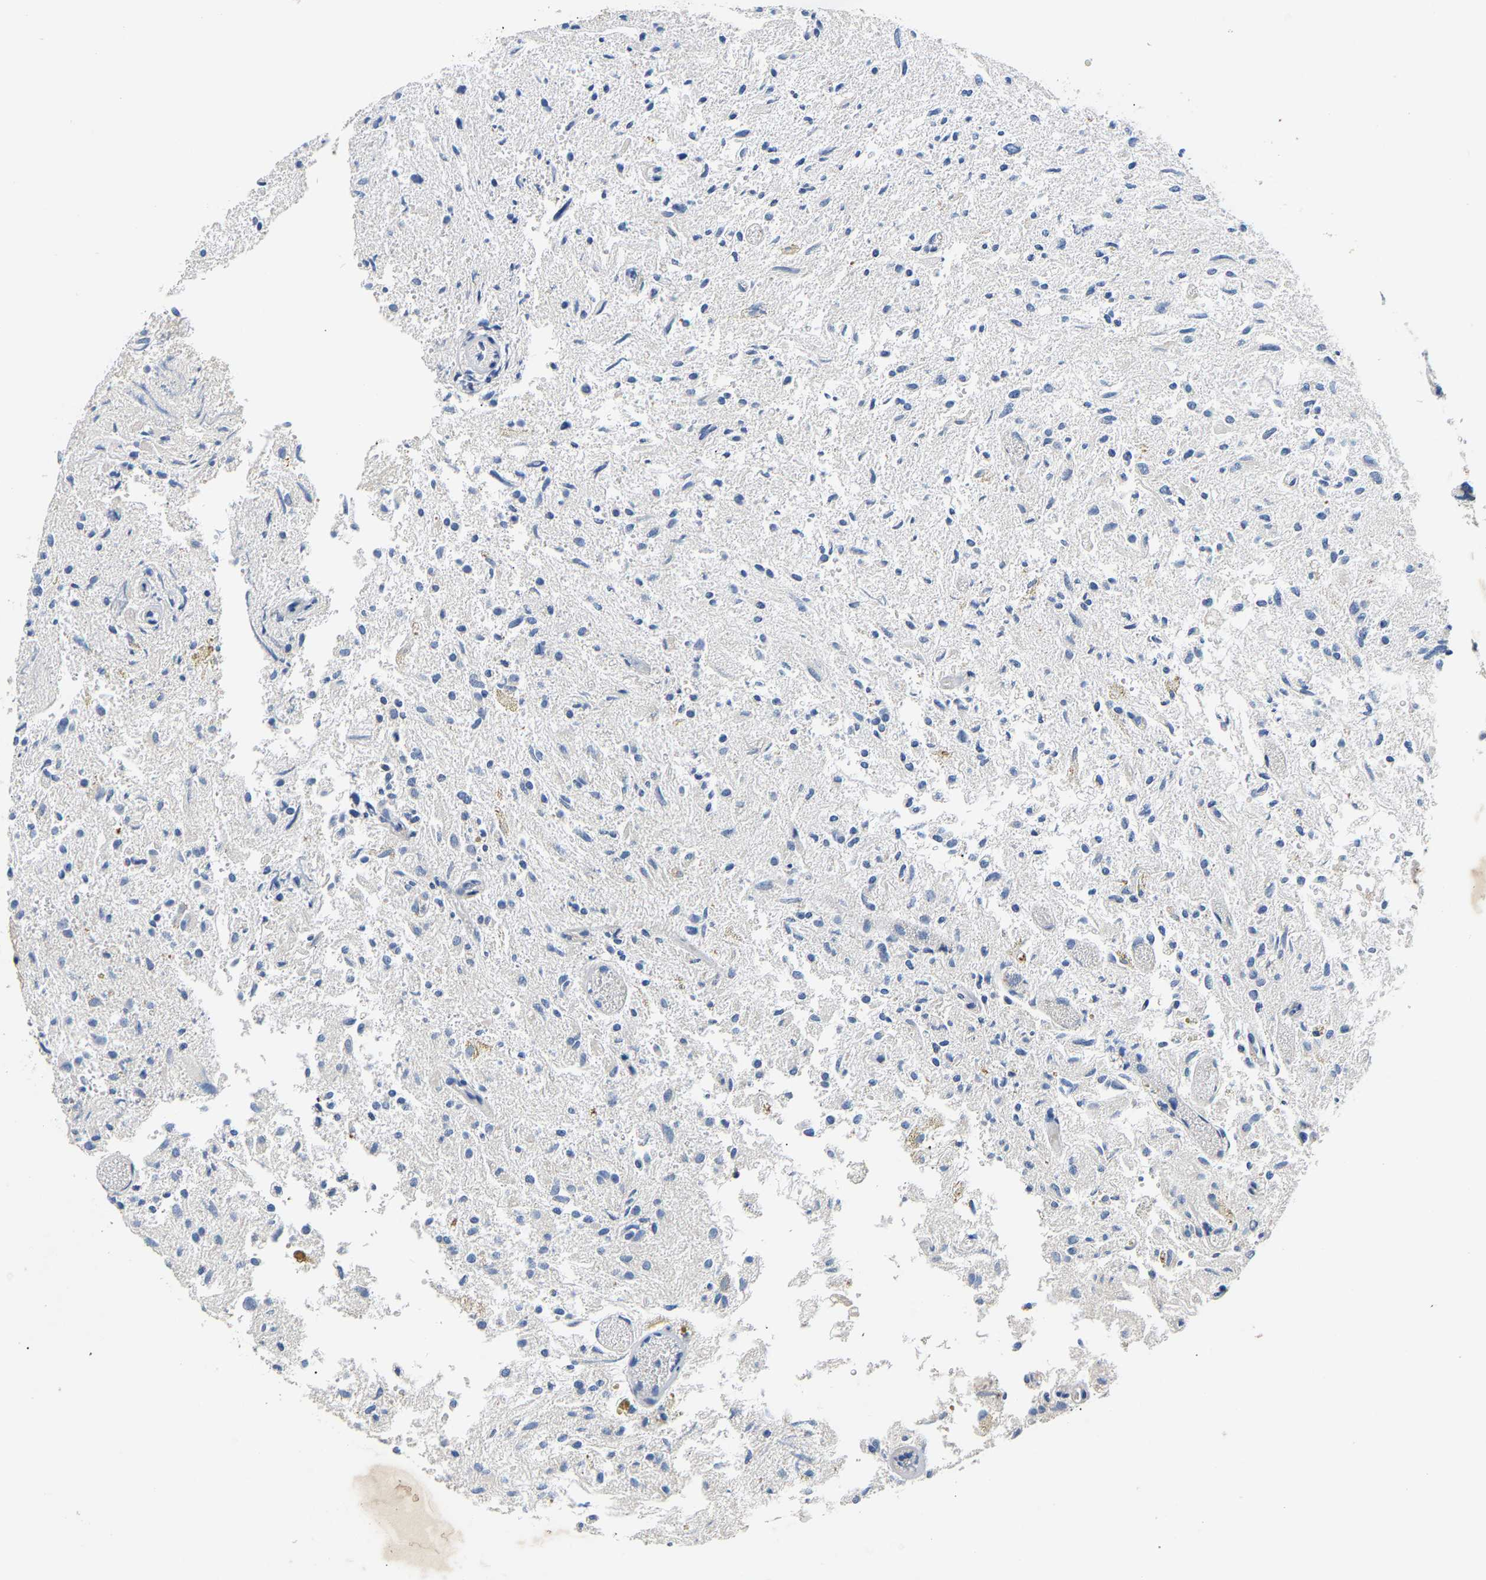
{"staining": {"intensity": "negative", "quantity": "none", "location": "none"}, "tissue": "glioma", "cell_type": "Tumor cells", "image_type": "cancer", "snomed": [{"axis": "morphology", "description": "Glioma, malignant, High grade"}, {"axis": "topography", "description": "Brain"}], "caption": "Immunohistochemistry (IHC) of human glioma shows no positivity in tumor cells. (Stains: DAB (3,3'-diaminobenzidine) immunohistochemistry with hematoxylin counter stain, Microscopy: brightfield microscopy at high magnification).", "gene": "CCDC171", "patient": {"sex": "female", "age": 59}}